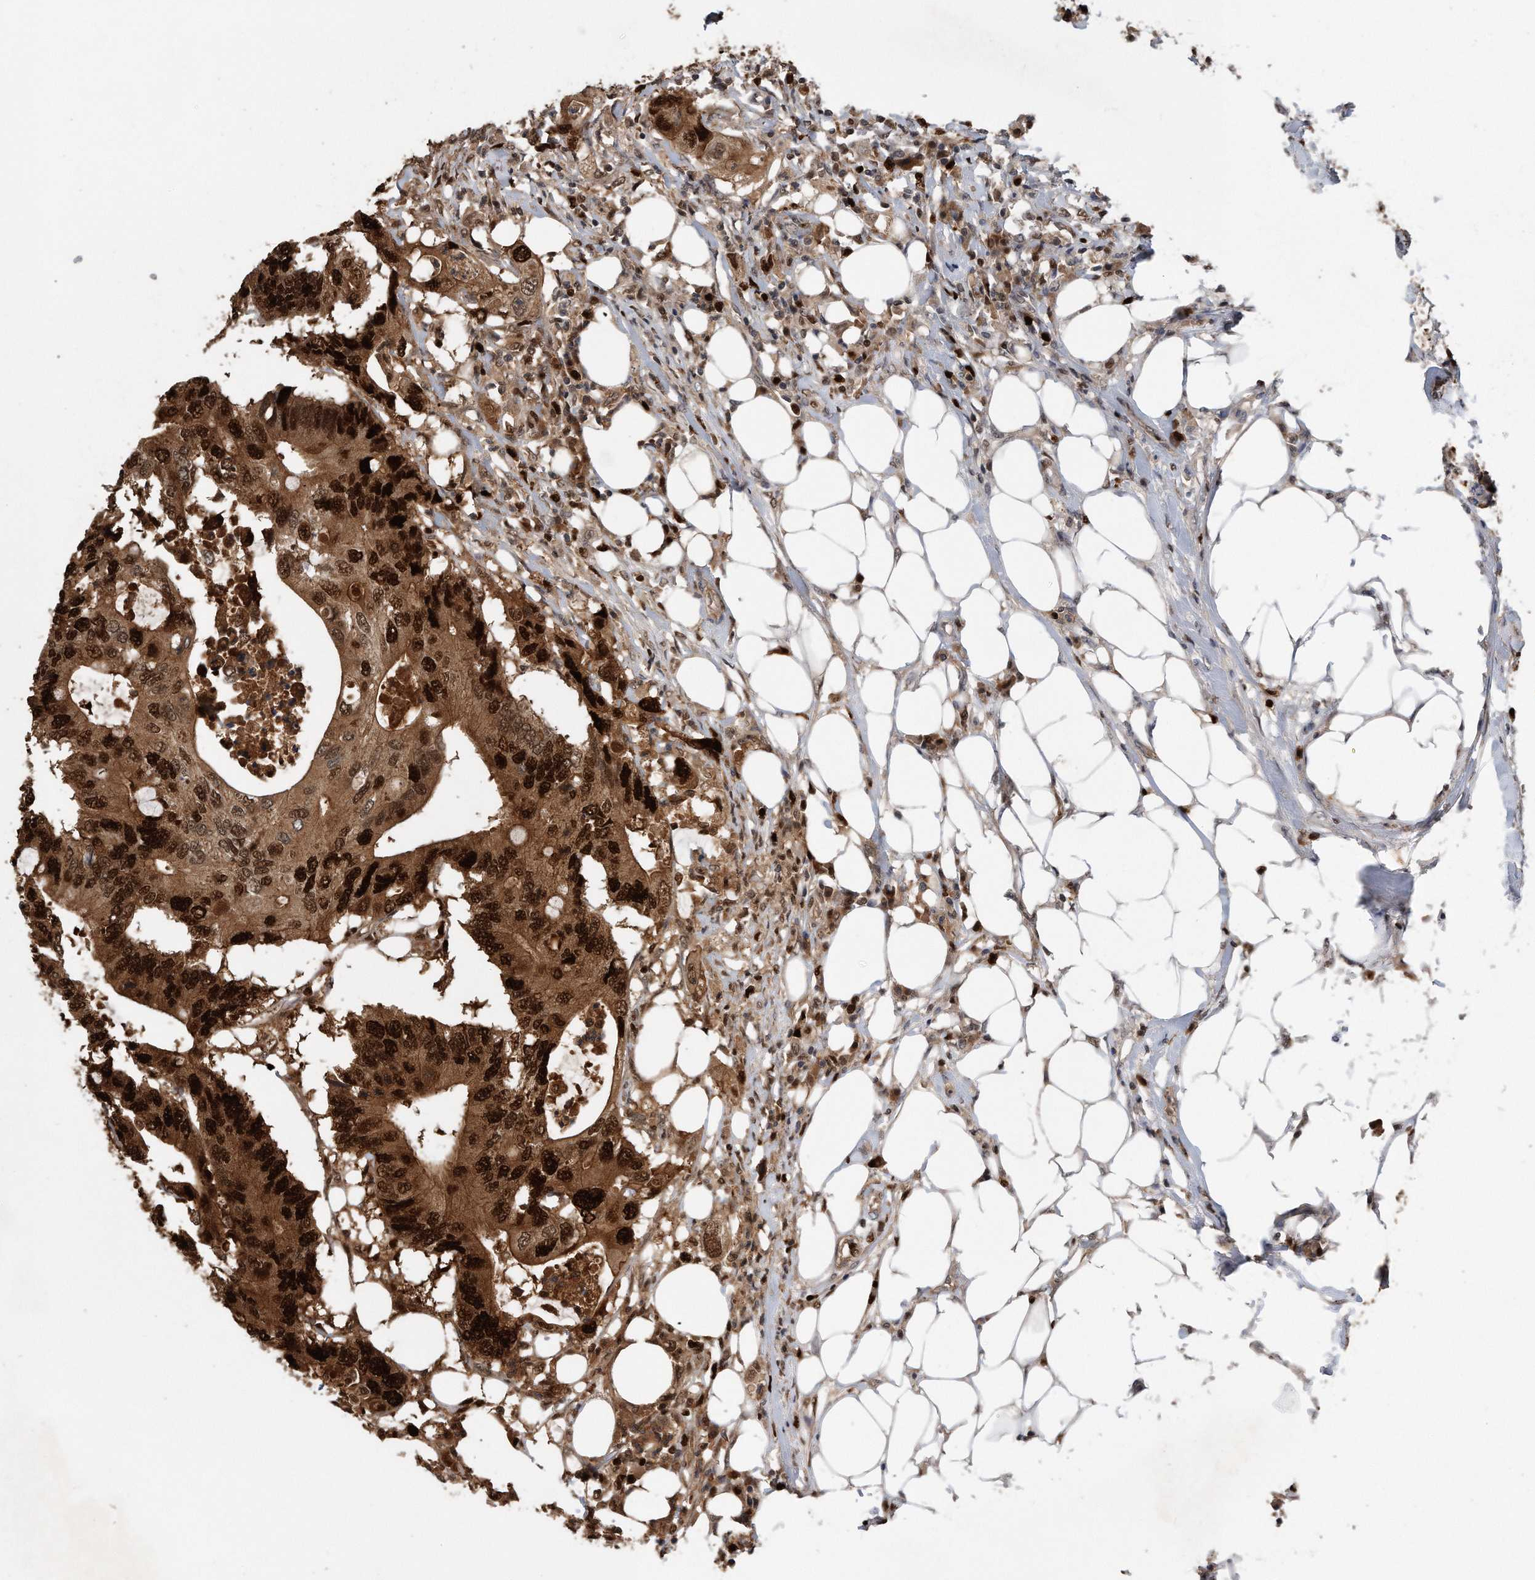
{"staining": {"intensity": "strong", "quantity": ">75%", "location": "cytoplasmic/membranous,nuclear"}, "tissue": "colorectal cancer", "cell_type": "Tumor cells", "image_type": "cancer", "snomed": [{"axis": "morphology", "description": "Adenocarcinoma, NOS"}, {"axis": "topography", "description": "Colon"}], "caption": "Immunohistochemistry (IHC) image of colorectal cancer stained for a protein (brown), which exhibits high levels of strong cytoplasmic/membranous and nuclear expression in about >75% of tumor cells.", "gene": "PCNA", "patient": {"sex": "male", "age": 71}}